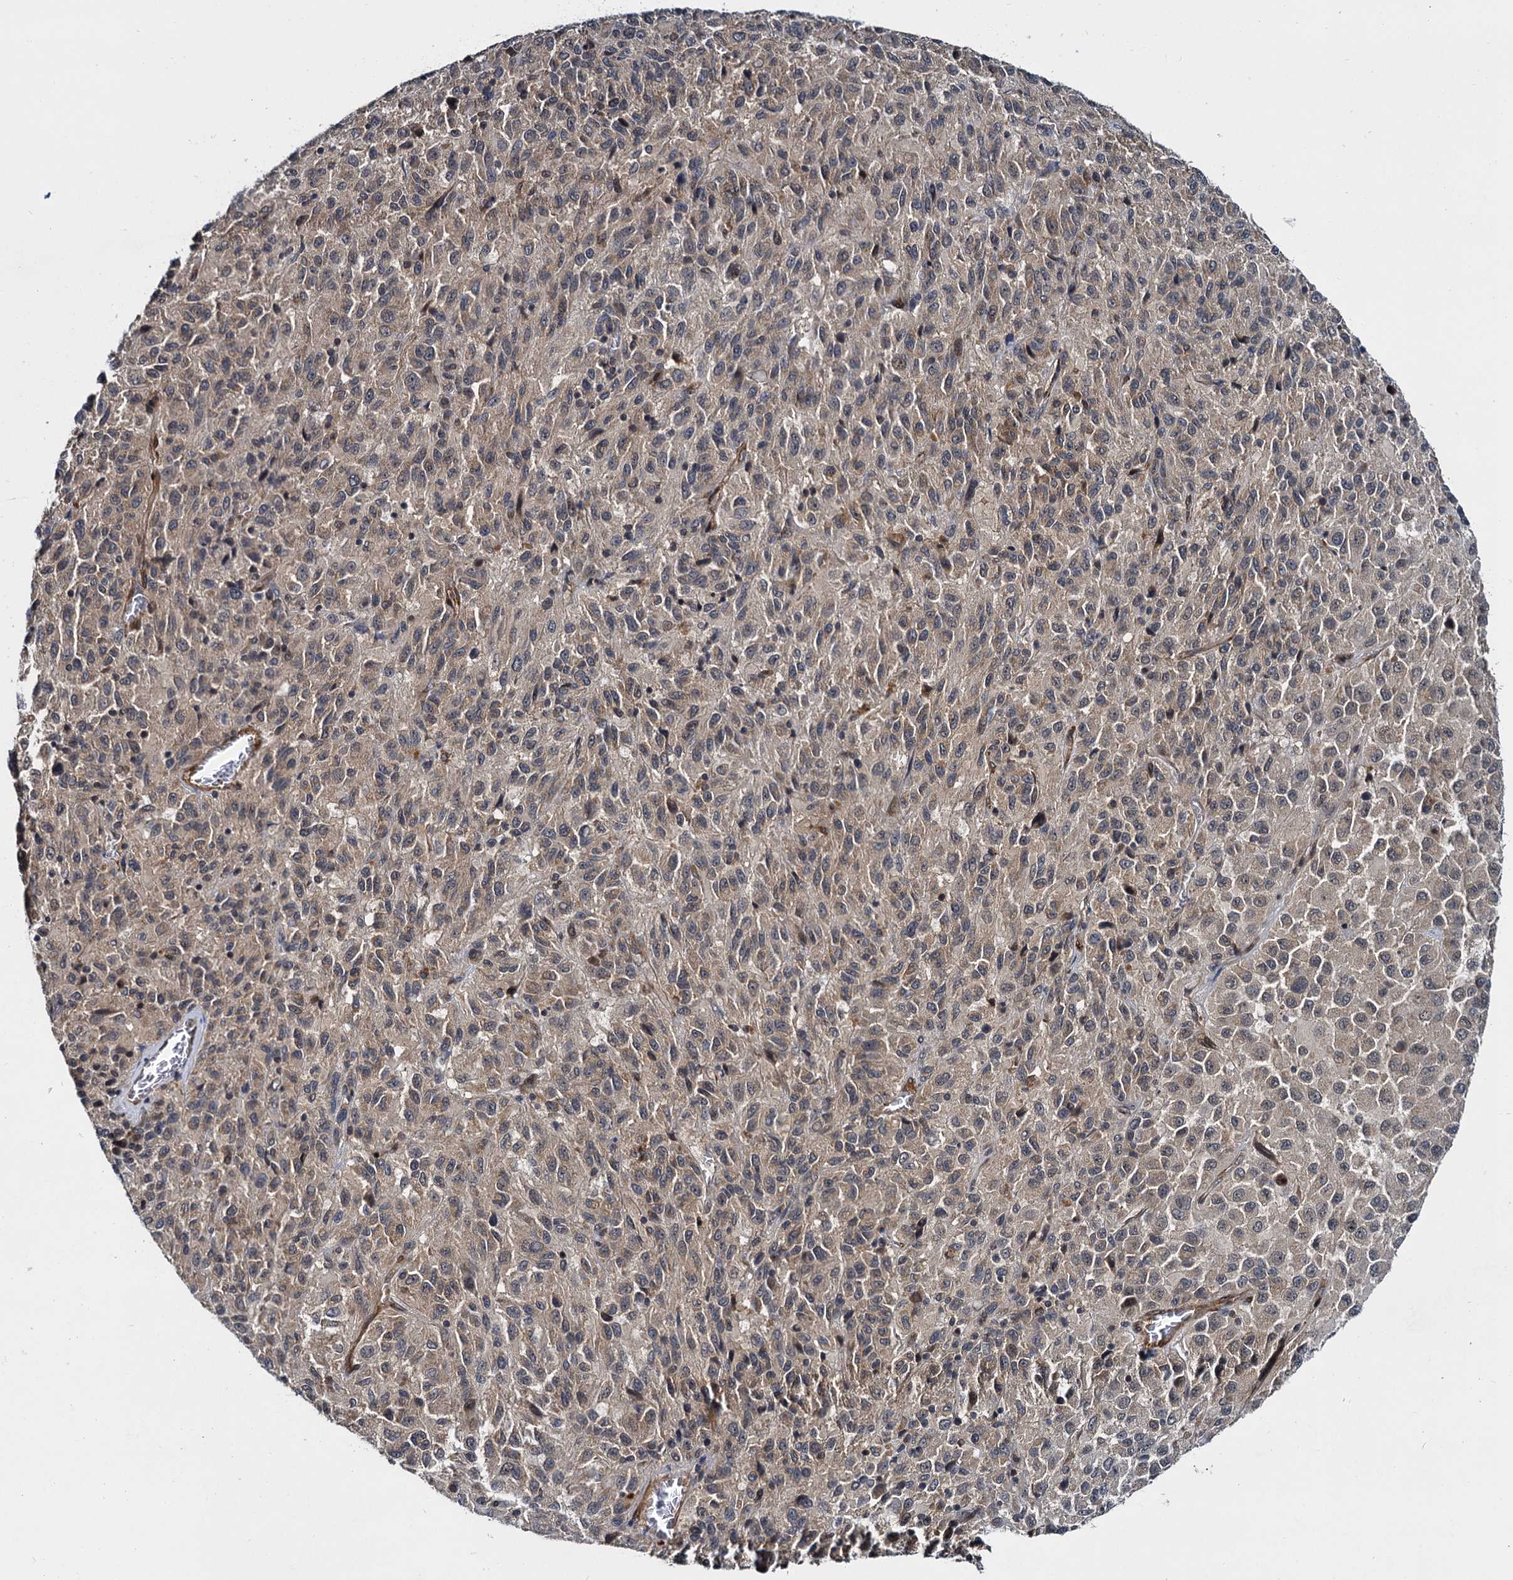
{"staining": {"intensity": "negative", "quantity": "none", "location": "none"}, "tissue": "melanoma", "cell_type": "Tumor cells", "image_type": "cancer", "snomed": [{"axis": "morphology", "description": "Malignant melanoma, Metastatic site"}, {"axis": "topography", "description": "Lung"}], "caption": "This photomicrograph is of malignant melanoma (metastatic site) stained with immunohistochemistry to label a protein in brown with the nuclei are counter-stained blue. There is no expression in tumor cells.", "gene": "ARHGAP42", "patient": {"sex": "male", "age": 64}}